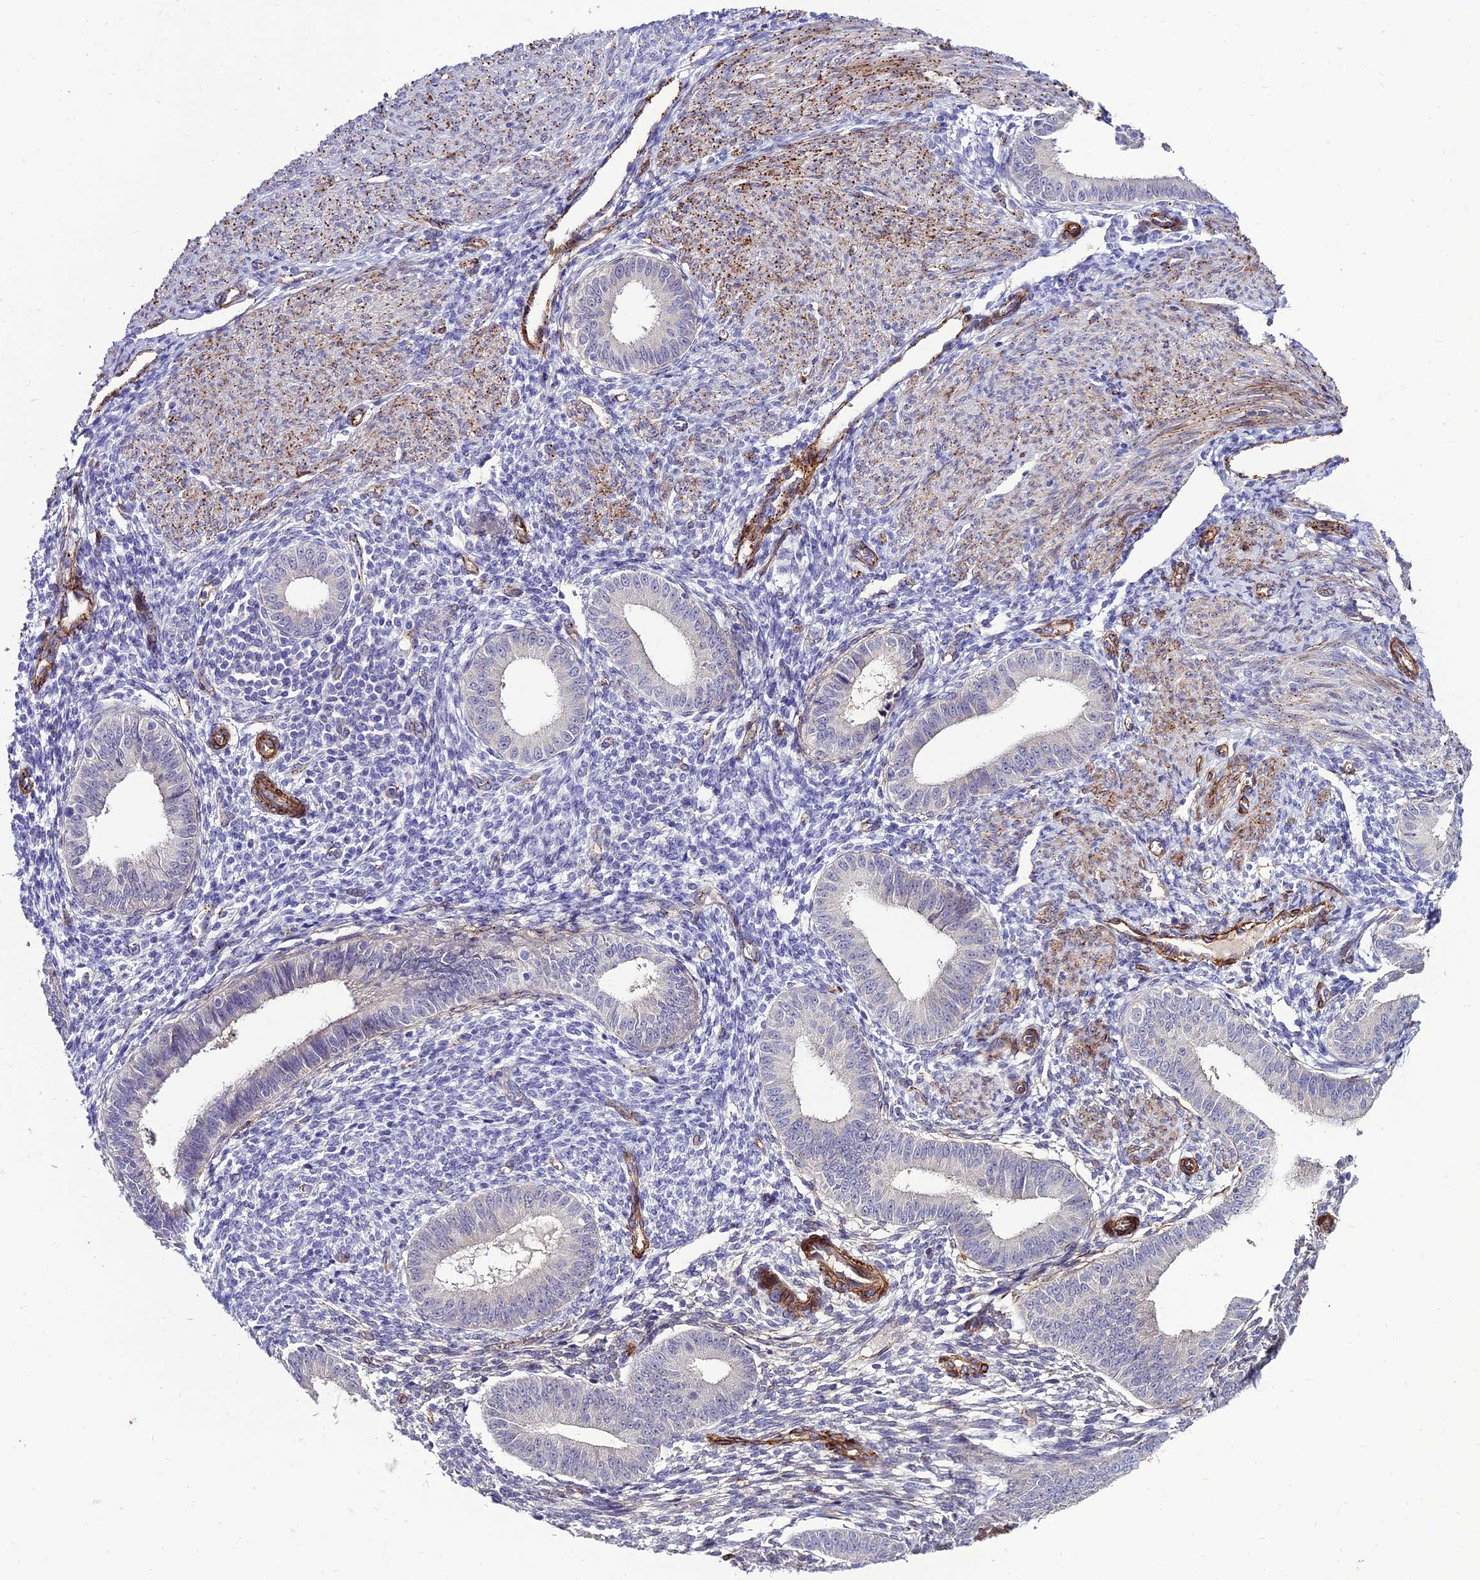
{"staining": {"intensity": "negative", "quantity": "none", "location": "none"}, "tissue": "endometrium", "cell_type": "Cells in endometrial stroma", "image_type": "normal", "snomed": [{"axis": "morphology", "description": "Normal tissue, NOS"}, {"axis": "topography", "description": "Uterus"}, {"axis": "topography", "description": "Endometrium"}], "caption": "Protein analysis of benign endometrium reveals no significant positivity in cells in endometrial stroma. Nuclei are stained in blue.", "gene": "ALDH3B2", "patient": {"sex": "female", "age": 48}}